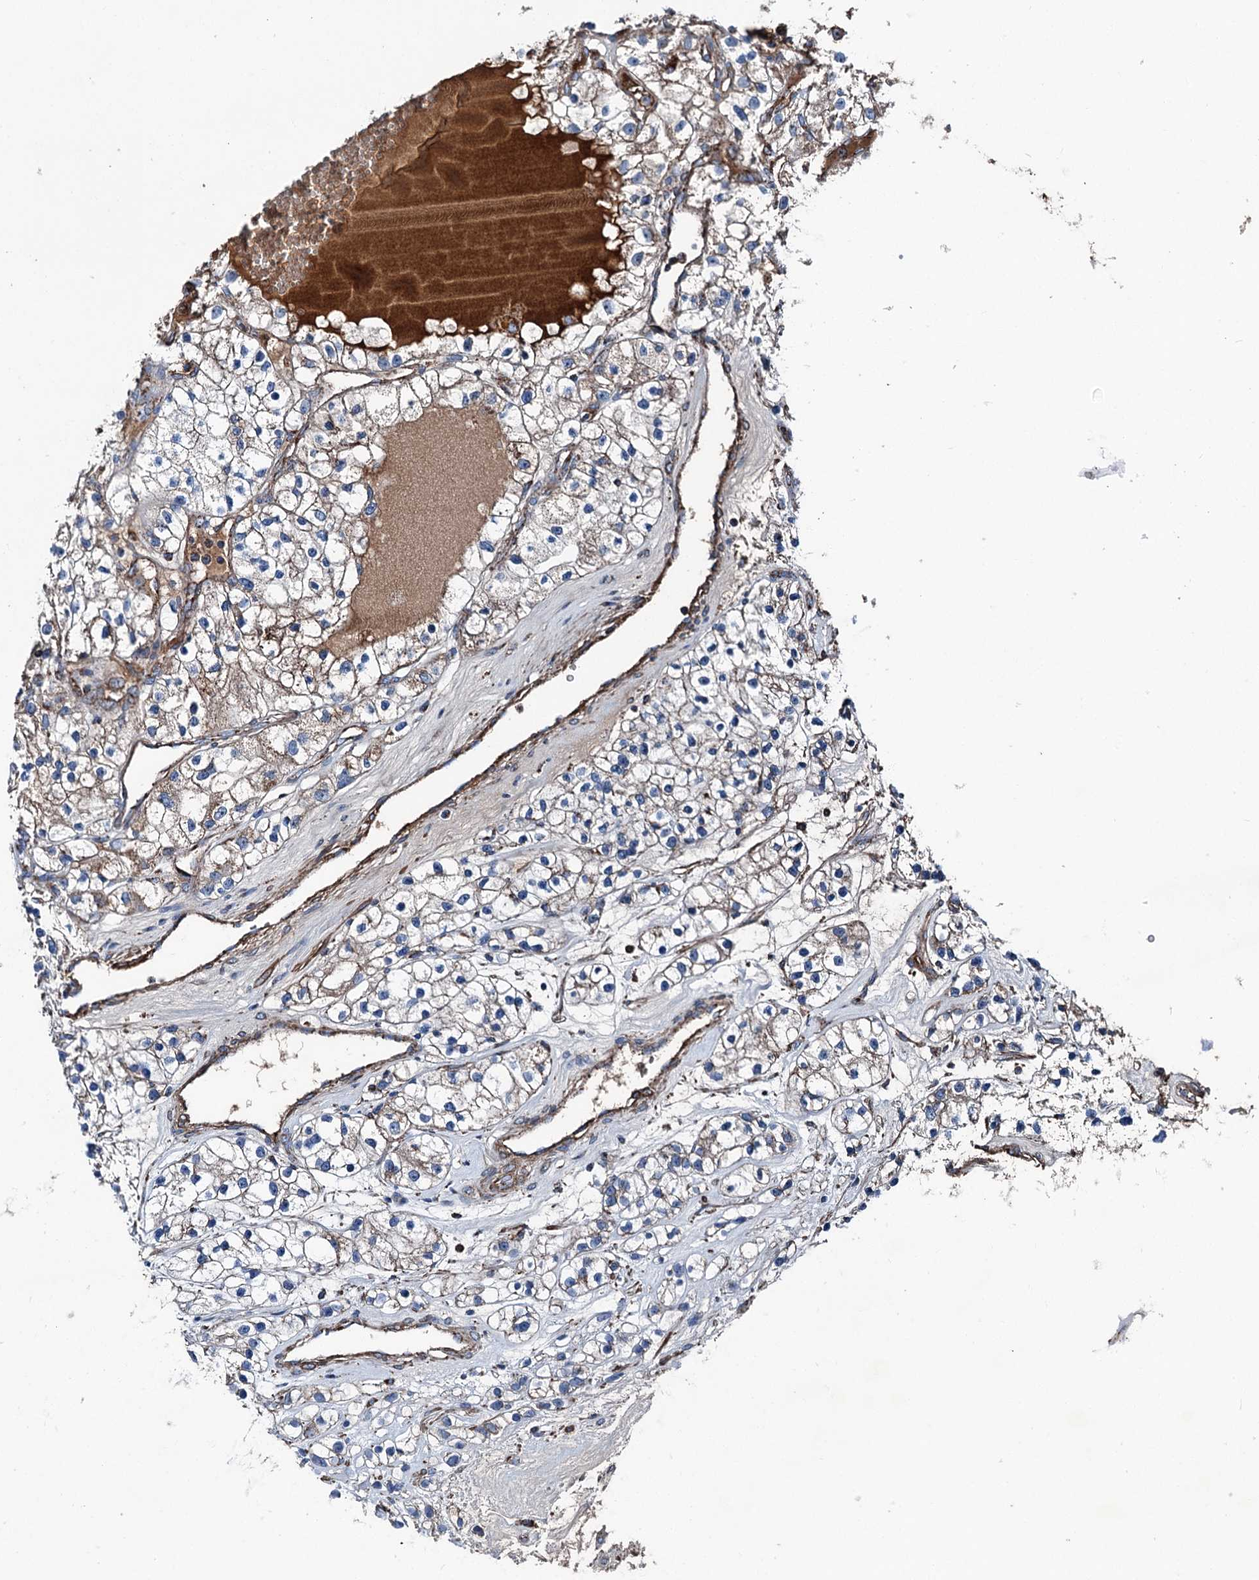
{"staining": {"intensity": "weak", "quantity": "25%-75%", "location": "cytoplasmic/membranous"}, "tissue": "renal cancer", "cell_type": "Tumor cells", "image_type": "cancer", "snomed": [{"axis": "morphology", "description": "Adenocarcinoma, NOS"}, {"axis": "topography", "description": "Kidney"}], "caption": "IHC of human renal adenocarcinoma shows low levels of weak cytoplasmic/membranous staining in about 25%-75% of tumor cells.", "gene": "DDIAS", "patient": {"sex": "female", "age": 57}}